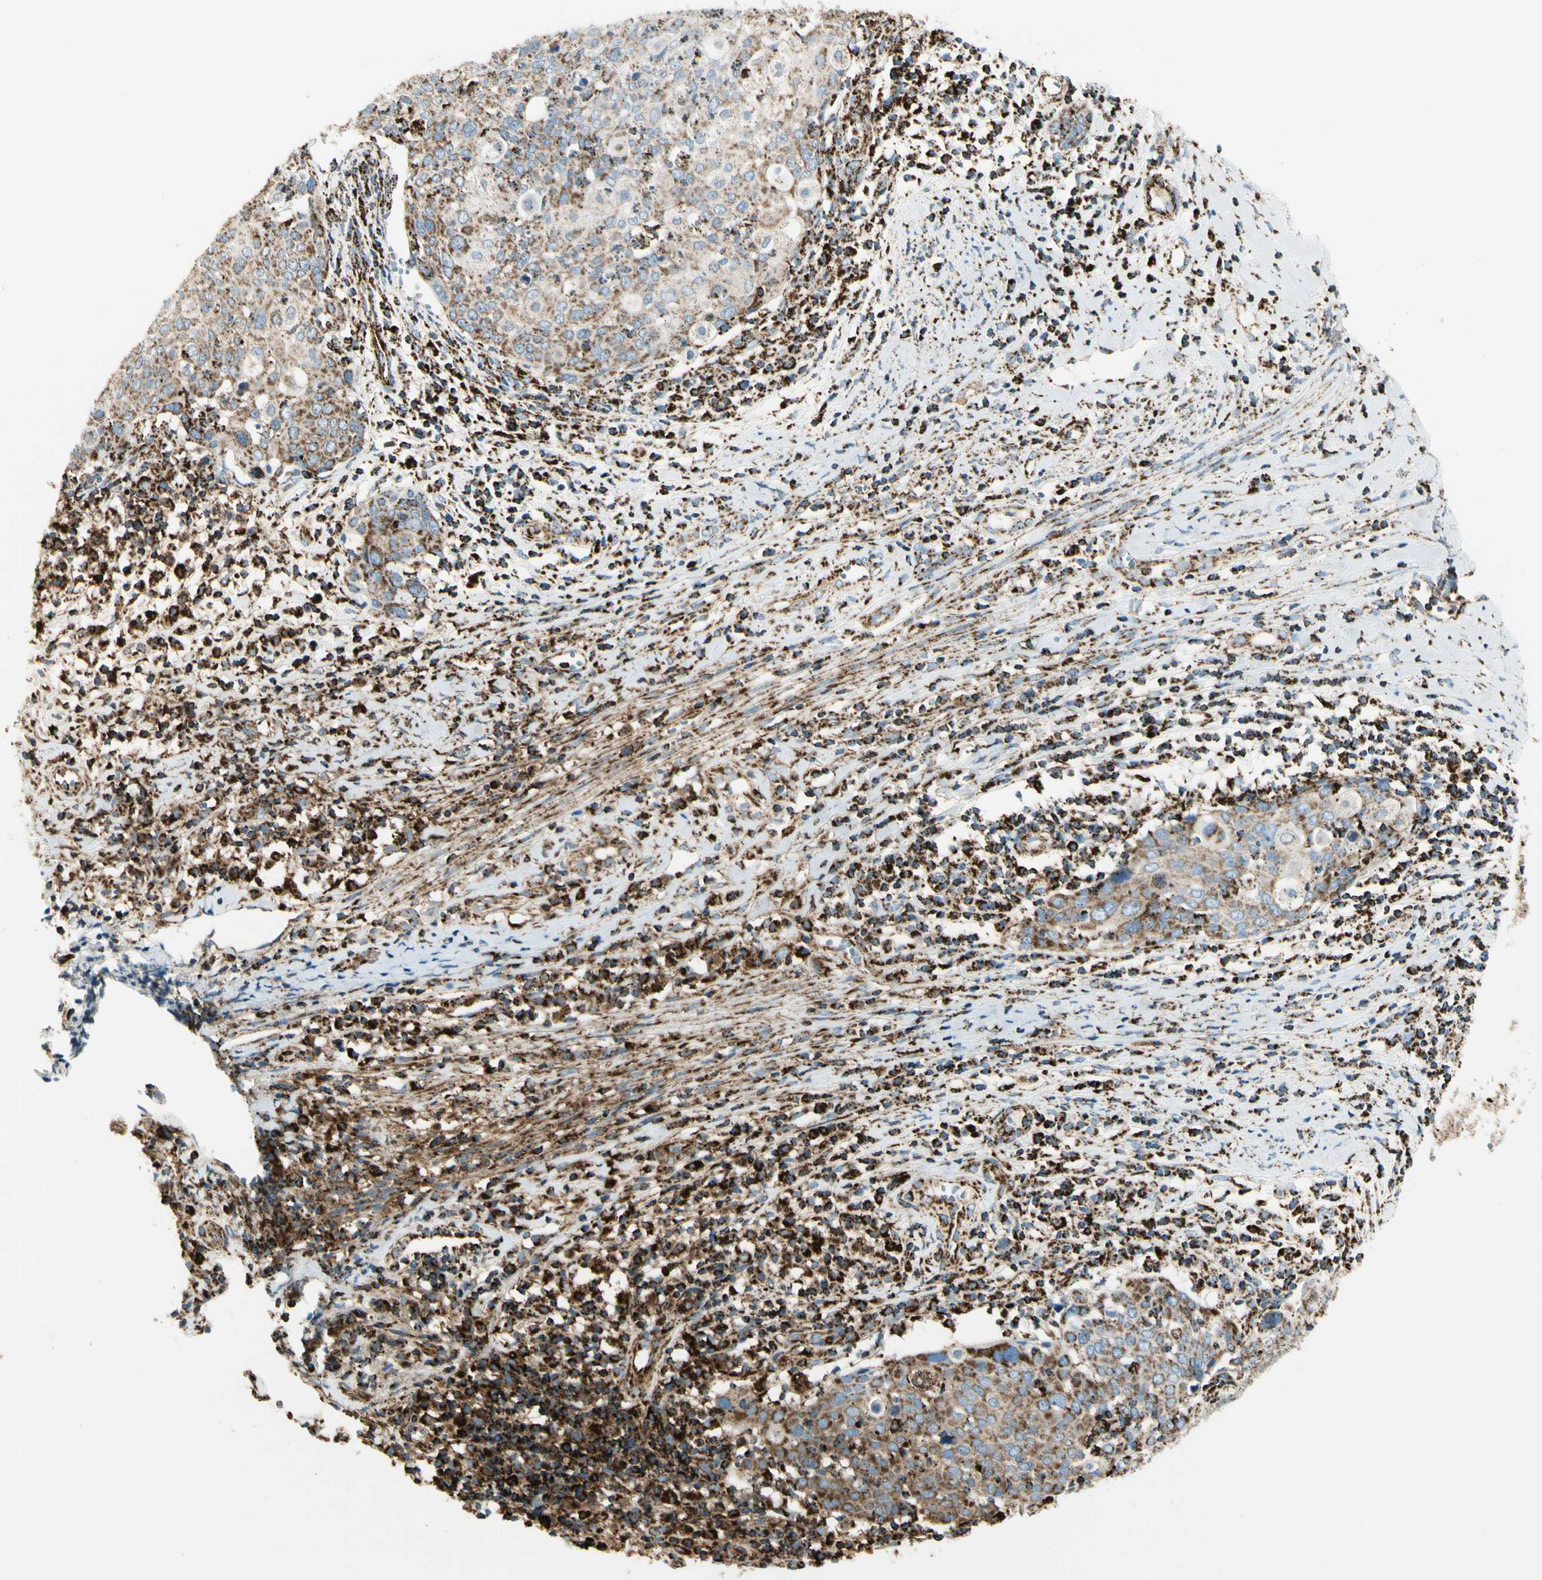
{"staining": {"intensity": "moderate", "quantity": ">75%", "location": "cytoplasmic/membranous"}, "tissue": "cervical cancer", "cell_type": "Tumor cells", "image_type": "cancer", "snomed": [{"axis": "morphology", "description": "Squamous cell carcinoma, NOS"}, {"axis": "topography", "description": "Cervix"}], "caption": "Immunohistochemistry (IHC) histopathology image of neoplastic tissue: human cervical squamous cell carcinoma stained using IHC shows medium levels of moderate protein expression localized specifically in the cytoplasmic/membranous of tumor cells, appearing as a cytoplasmic/membranous brown color.", "gene": "ME2", "patient": {"sex": "female", "age": 40}}